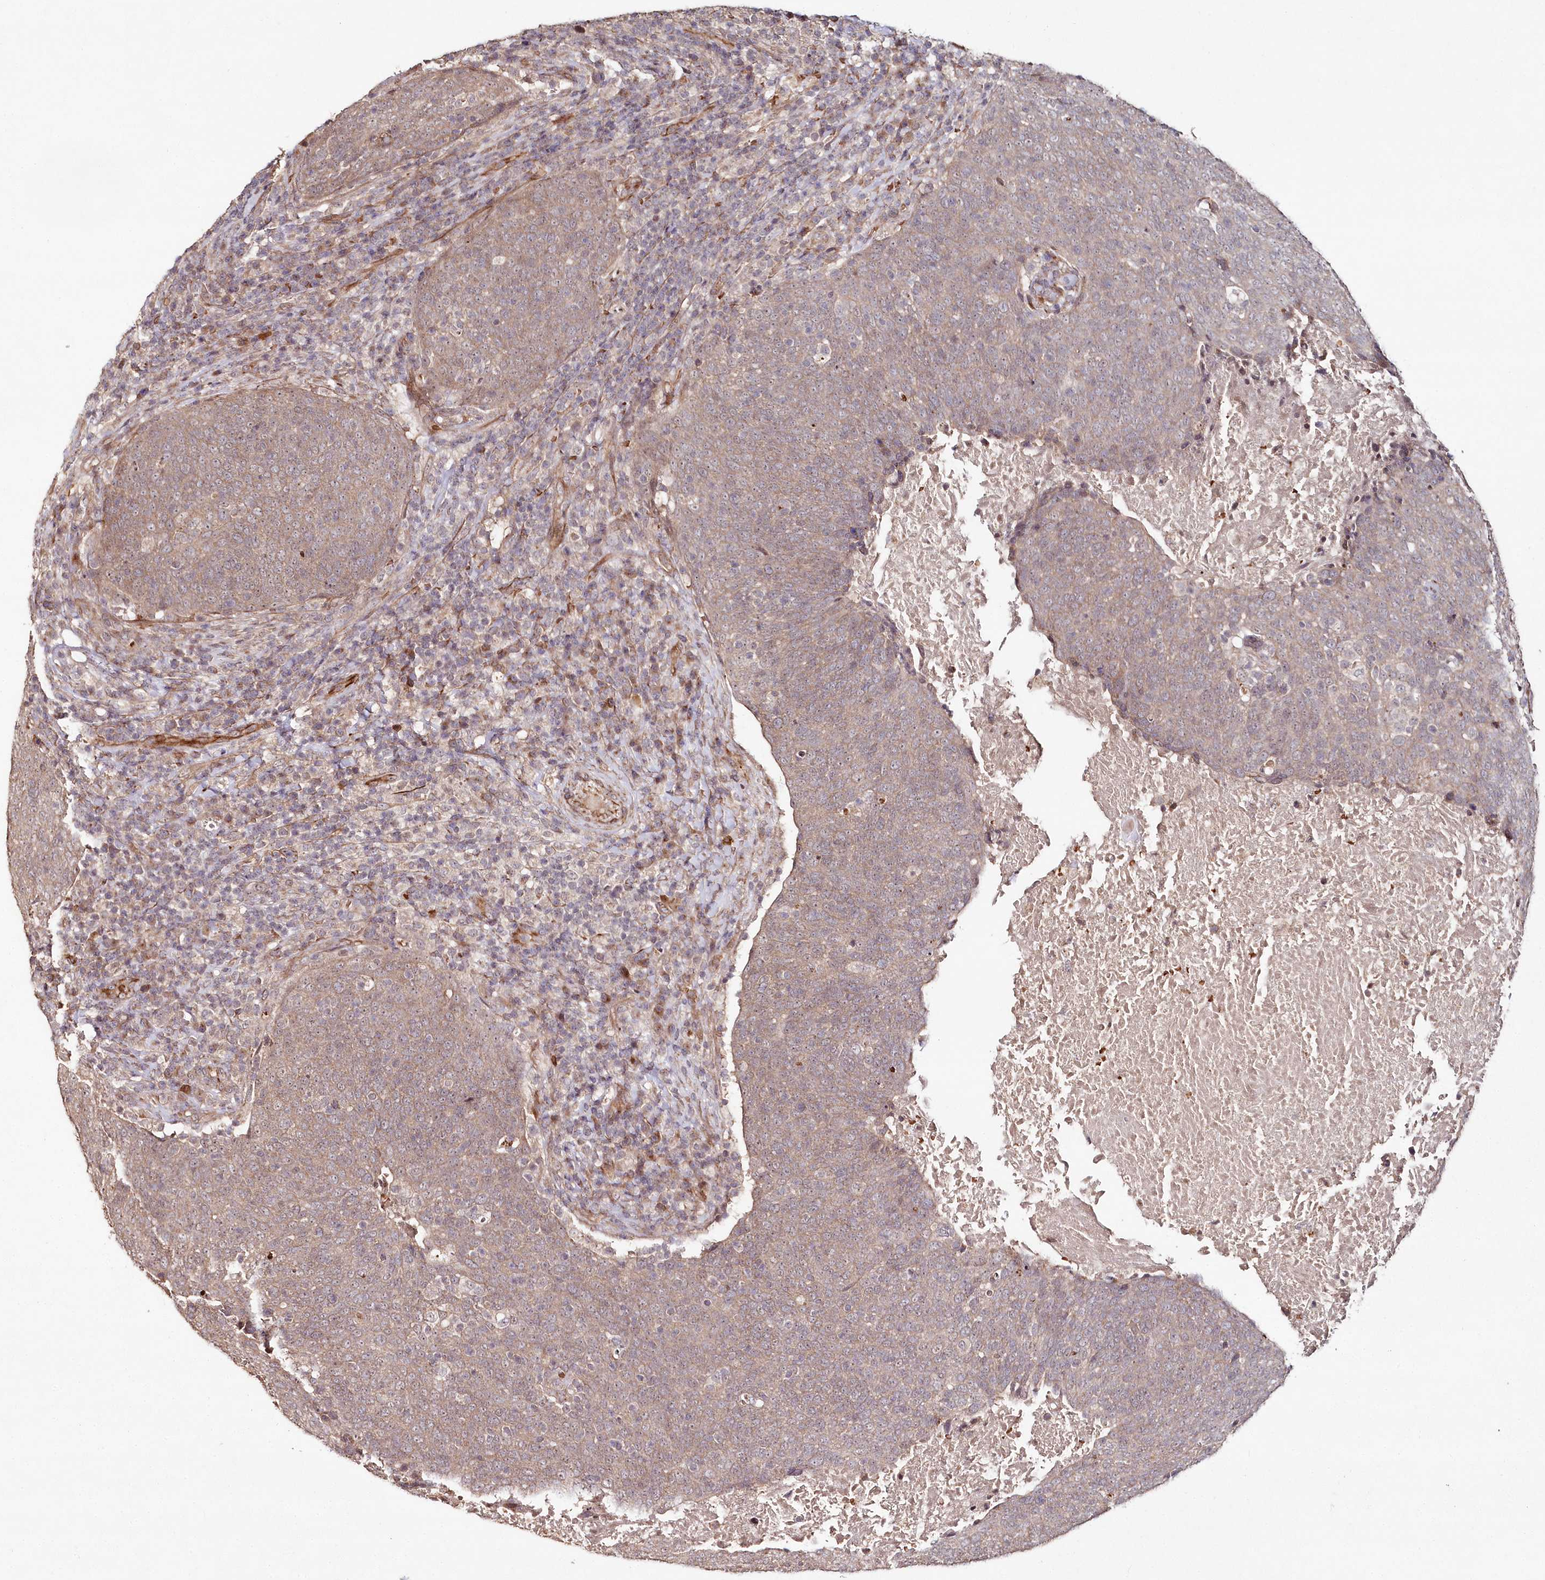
{"staining": {"intensity": "weak", "quantity": ">75%", "location": "cytoplasmic/membranous"}, "tissue": "head and neck cancer", "cell_type": "Tumor cells", "image_type": "cancer", "snomed": [{"axis": "morphology", "description": "Squamous cell carcinoma, NOS"}, {"axis": "morphology", "description": "Squamous cell carcinoma, metastatic, NOS"}, {"axis": "topography", "description": "Lymph node"}, {"axis": "topography", "description": "Head-Neck"}], "caption": "Protein staining by immunohistochemistry reveals weak cytoplasmic/membranous positivity in approximately >75% of tumor cells in head and neck cancer. The staining was performed using DAB to visualize the protein expression in brown, while the nuclei were stained in blue with hematoxylin (Magnification: 20x).", "gene": "HYCC2", "patient": {"sex": "male", "age": 62}}